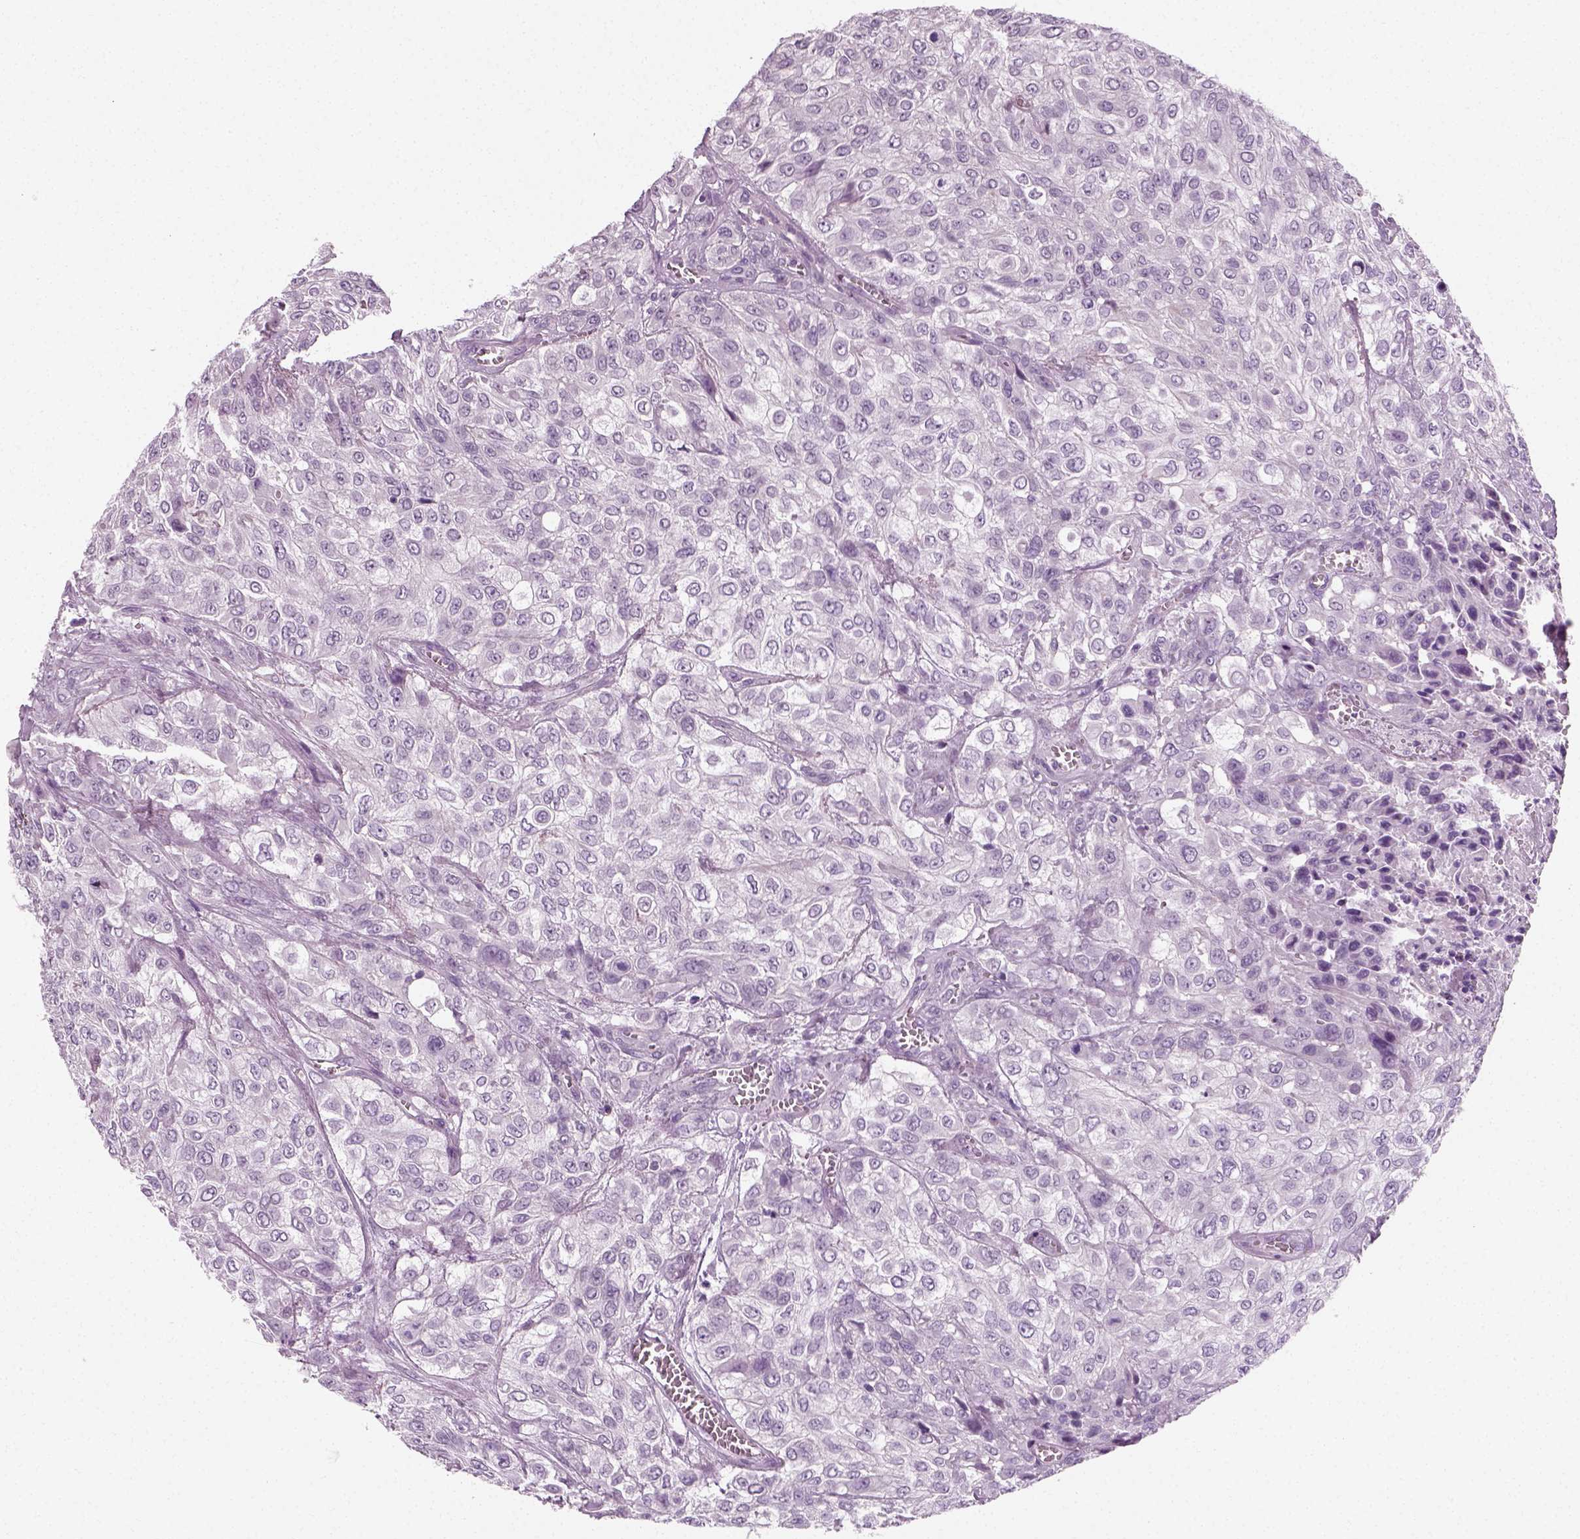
{"staining": {"intensity": "negative", "quantity": "none", "location": "none"}, "tissue": "urothelial cancer", "cell_type": "Tumor cells", "image_type": "cancer", "snomed": [{"axis": "morphology", "description": "Urothelial carcinoma, High grade"}, {"axis": "topography", "description": "Urinary bladder"}], "caption": "Tumor cells show no significant protein expression in urothelial cancer.", "gene": "SPATA31E1", "patient": {"sex": "male", "age": 57}}